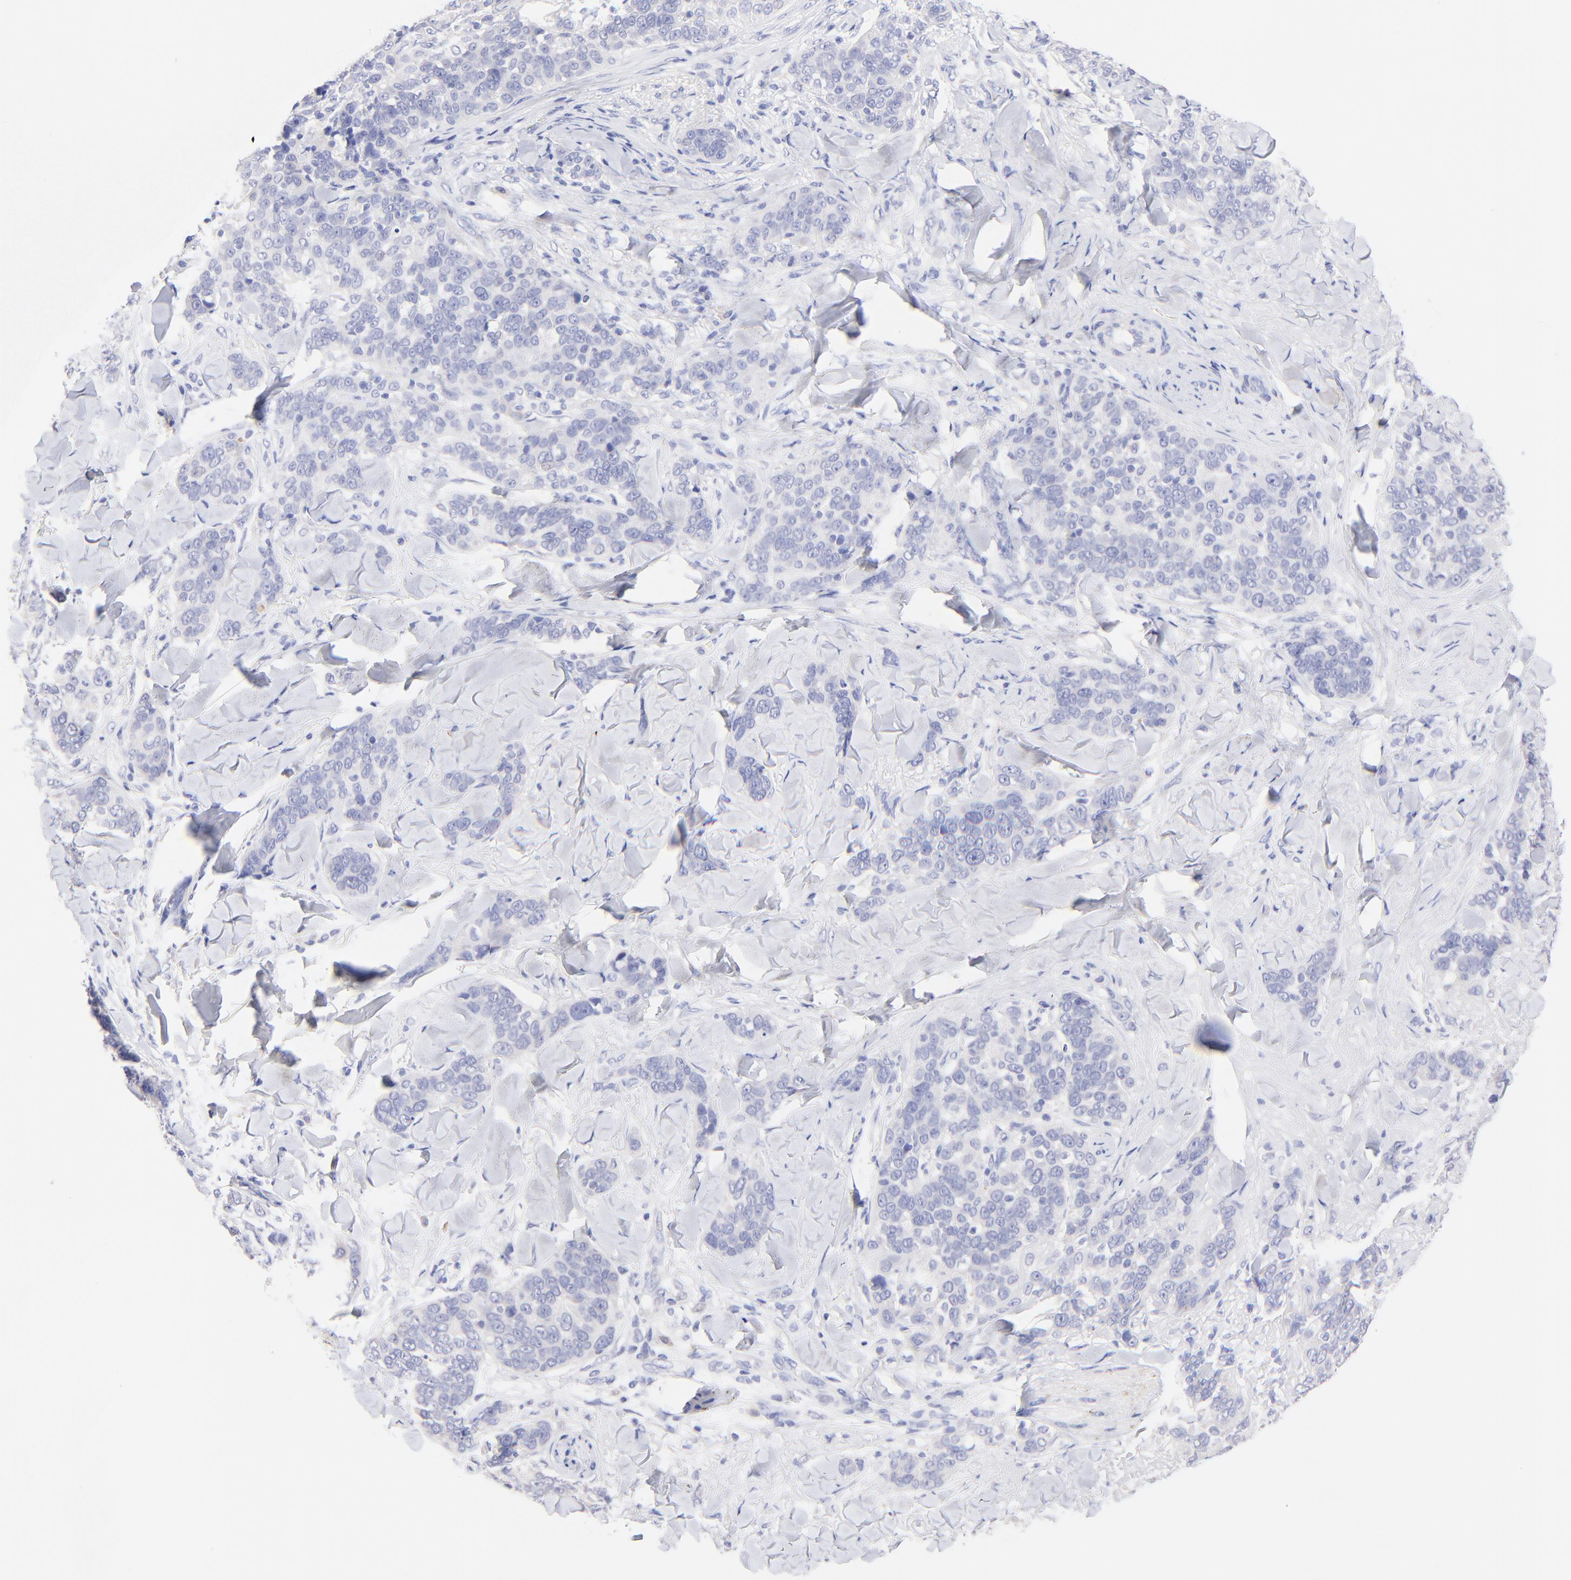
{"staining": {"intensity": "negative", "quantity": "none", "location": "none"}, "tissue": "skin cancer", "cell_type": "Tumor cells", "image_type": "cancer", "snomed": [{"axis": "morphology", "description": "Normal tissue, NOS"}, {"axis": "morphology", "description": "Squamous cell carcinoma, NOS"}, {"axis": "topography", "description": "Skin"}], "caption": "A high-resolution image shows immunohistochemistry (IHC) staining of skin cancer (squamous cell carcinoma), which demonstrates no significant positivity in tumor cells. (DAB (3,3'-diaminobenzidine) IHC with hematoxylin counter stain).", "gene": "RAB3A", "patient": {"sex": "female", "age": 83}}